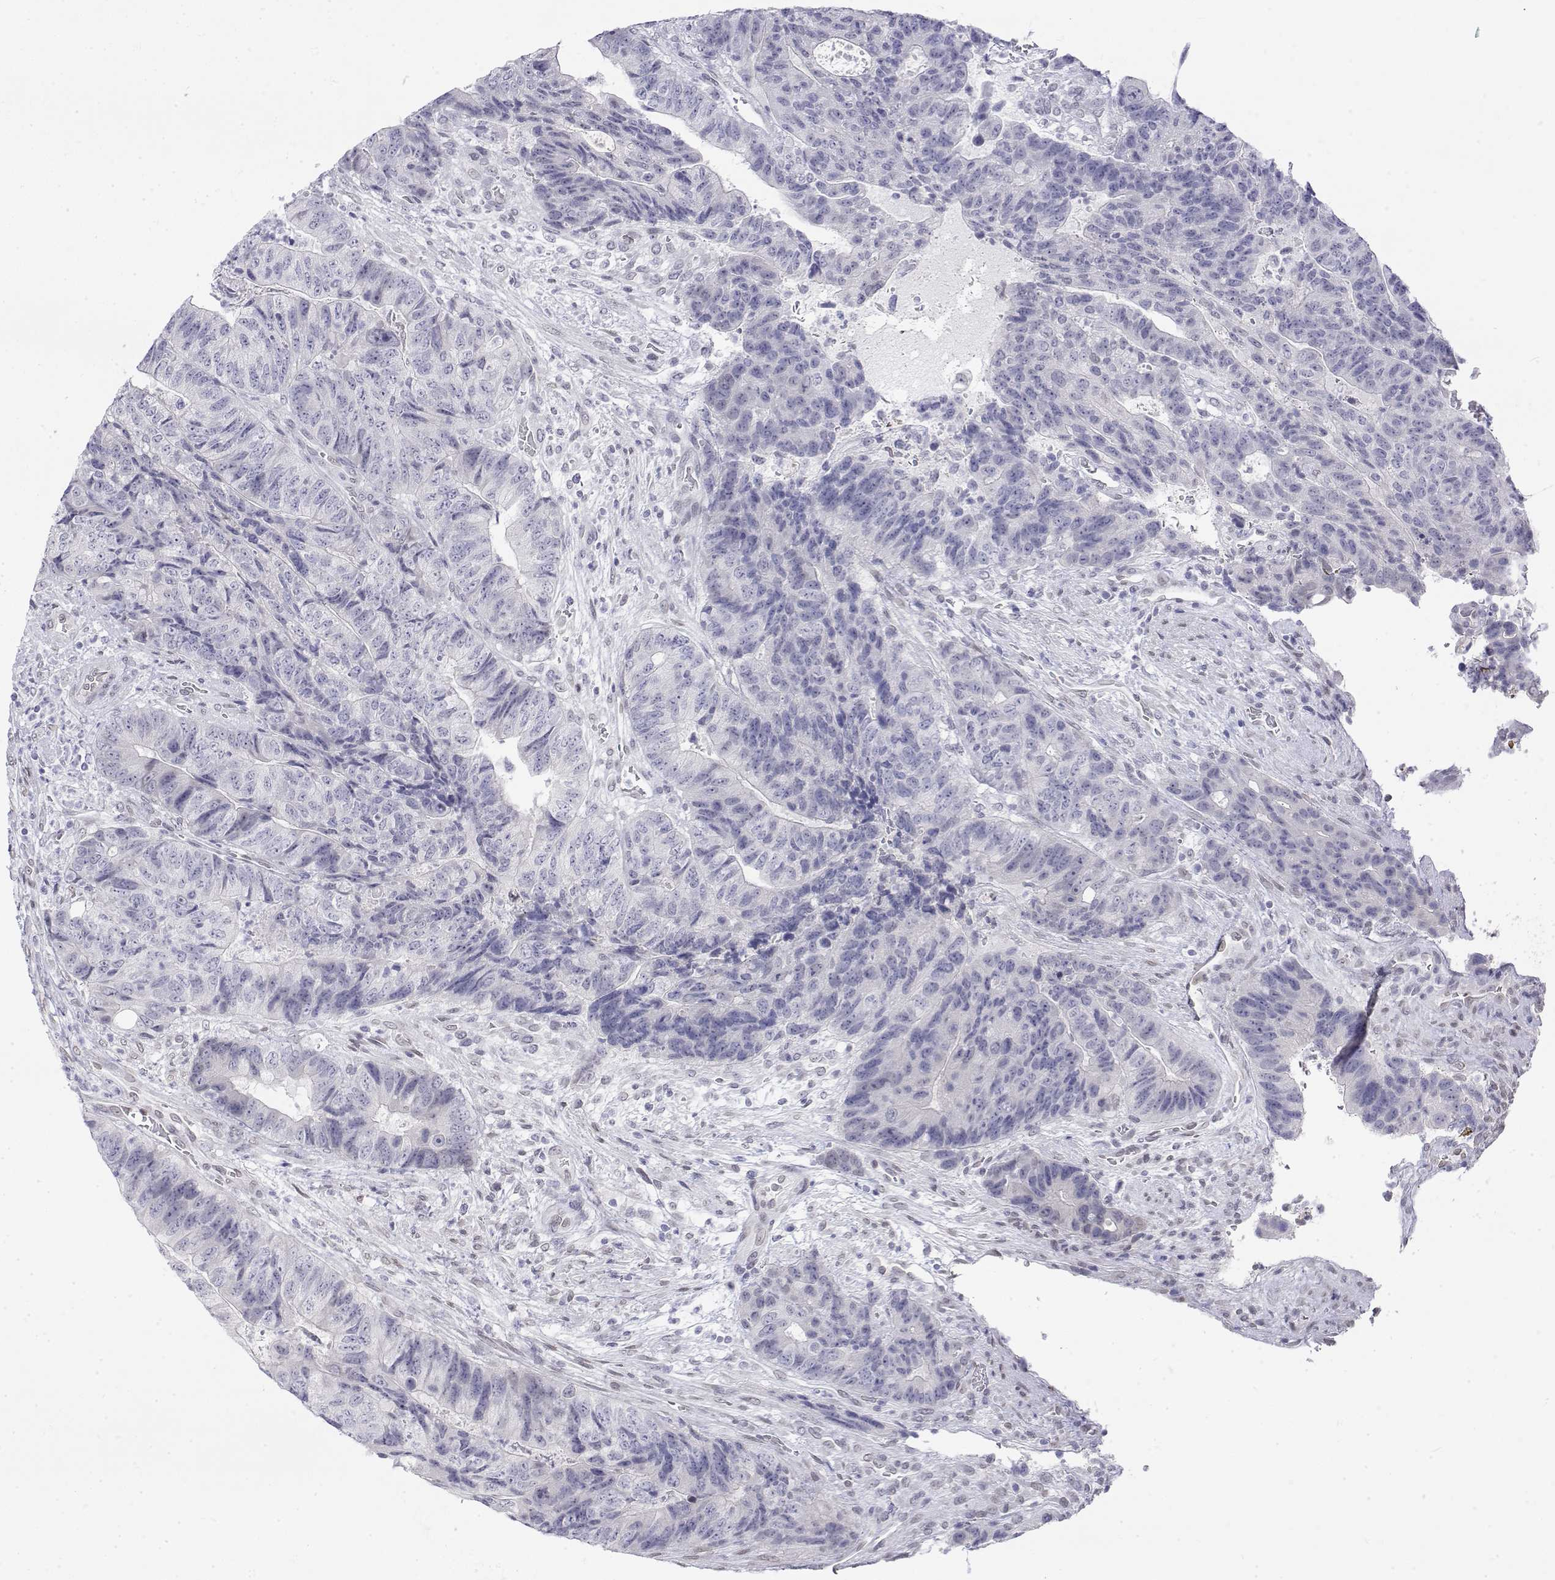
{"staining": {"intensity": "negative", "quantity": "none", "location": "none"}, "tissue": "colorectal cancer", "cell_type": "Tumor cells", "image_type": "cancer", "snomed": [{"axis": "morphology", "description": "Normal tissue, NOS"}, {"axis": "morphology", "description": "Adenocarcinoma, NOS"}, {"axis": "topography", "description": "Colon"}], "caption": "Tumor cells are negative for protein expression in human colorectal adenocarcinoma. Brightfield microscopy of IHC stained with DAB (3,3'-diaminobenzidine) (brown) and hematoxylin (blue), captured at high magnification.", "gene": "ZNF532", "patient": {"sex": "female", "age": 48}}